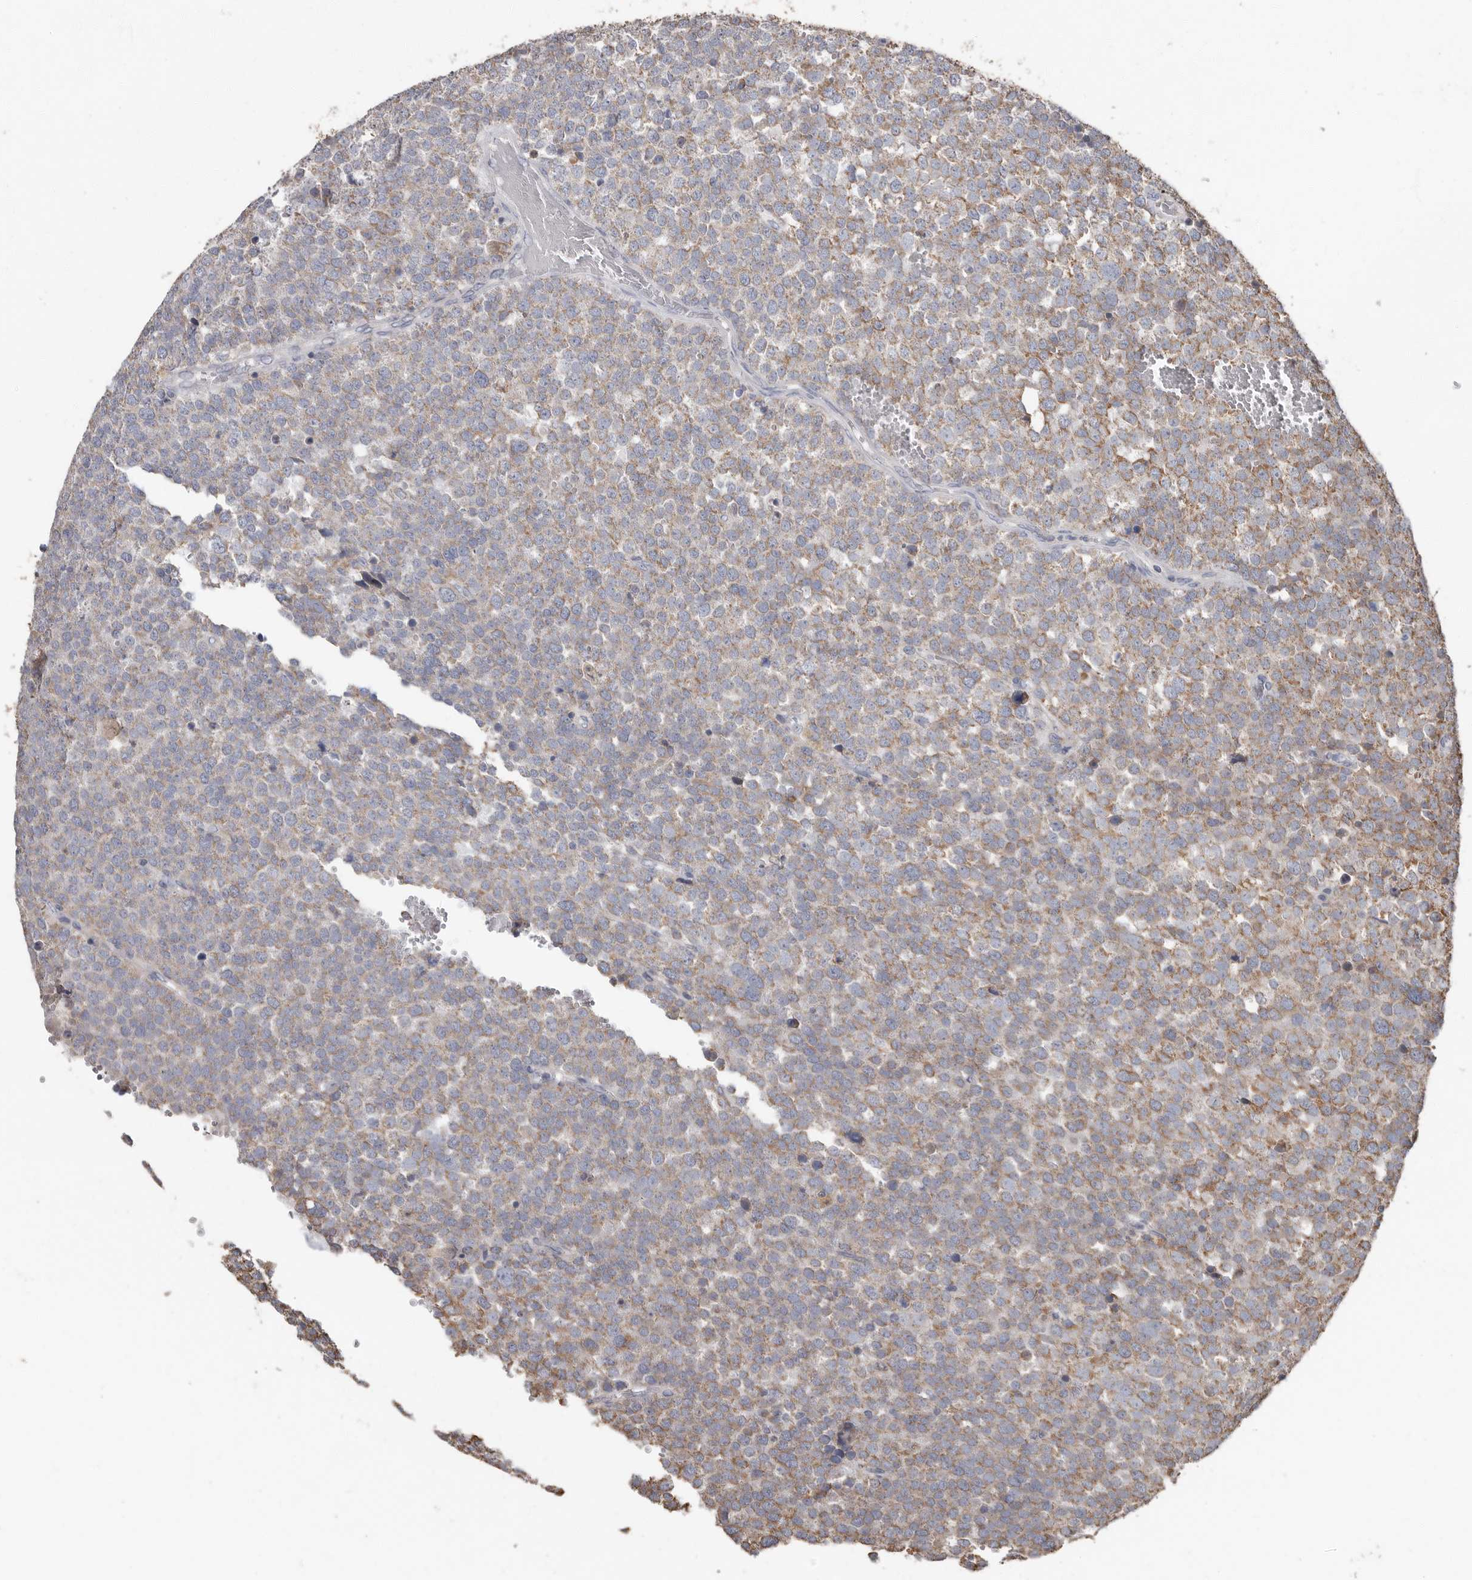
{"staining": {"intensity": "moderate", "quantity": "25%-75%", "location": "cytoplasmic/membranous"}, "tissue": "testis cancer", "cell_type": "Tumor cells", "image_type": "cancer", "snomed": [{"axis": "morphology", "description": "Seminoma, NOS"}, {"axis": "topography", "description": "Testis"}], "caption": "Moderate cytoplasmic/membranous protein staining is present in about 25%-75% of tumor cells in testis cancer. Ihc stains the protein of interest in brown and the nuclei are stained blue.", "gene": "KIF26B", "patient": {"sex": "male", "age": 71}}